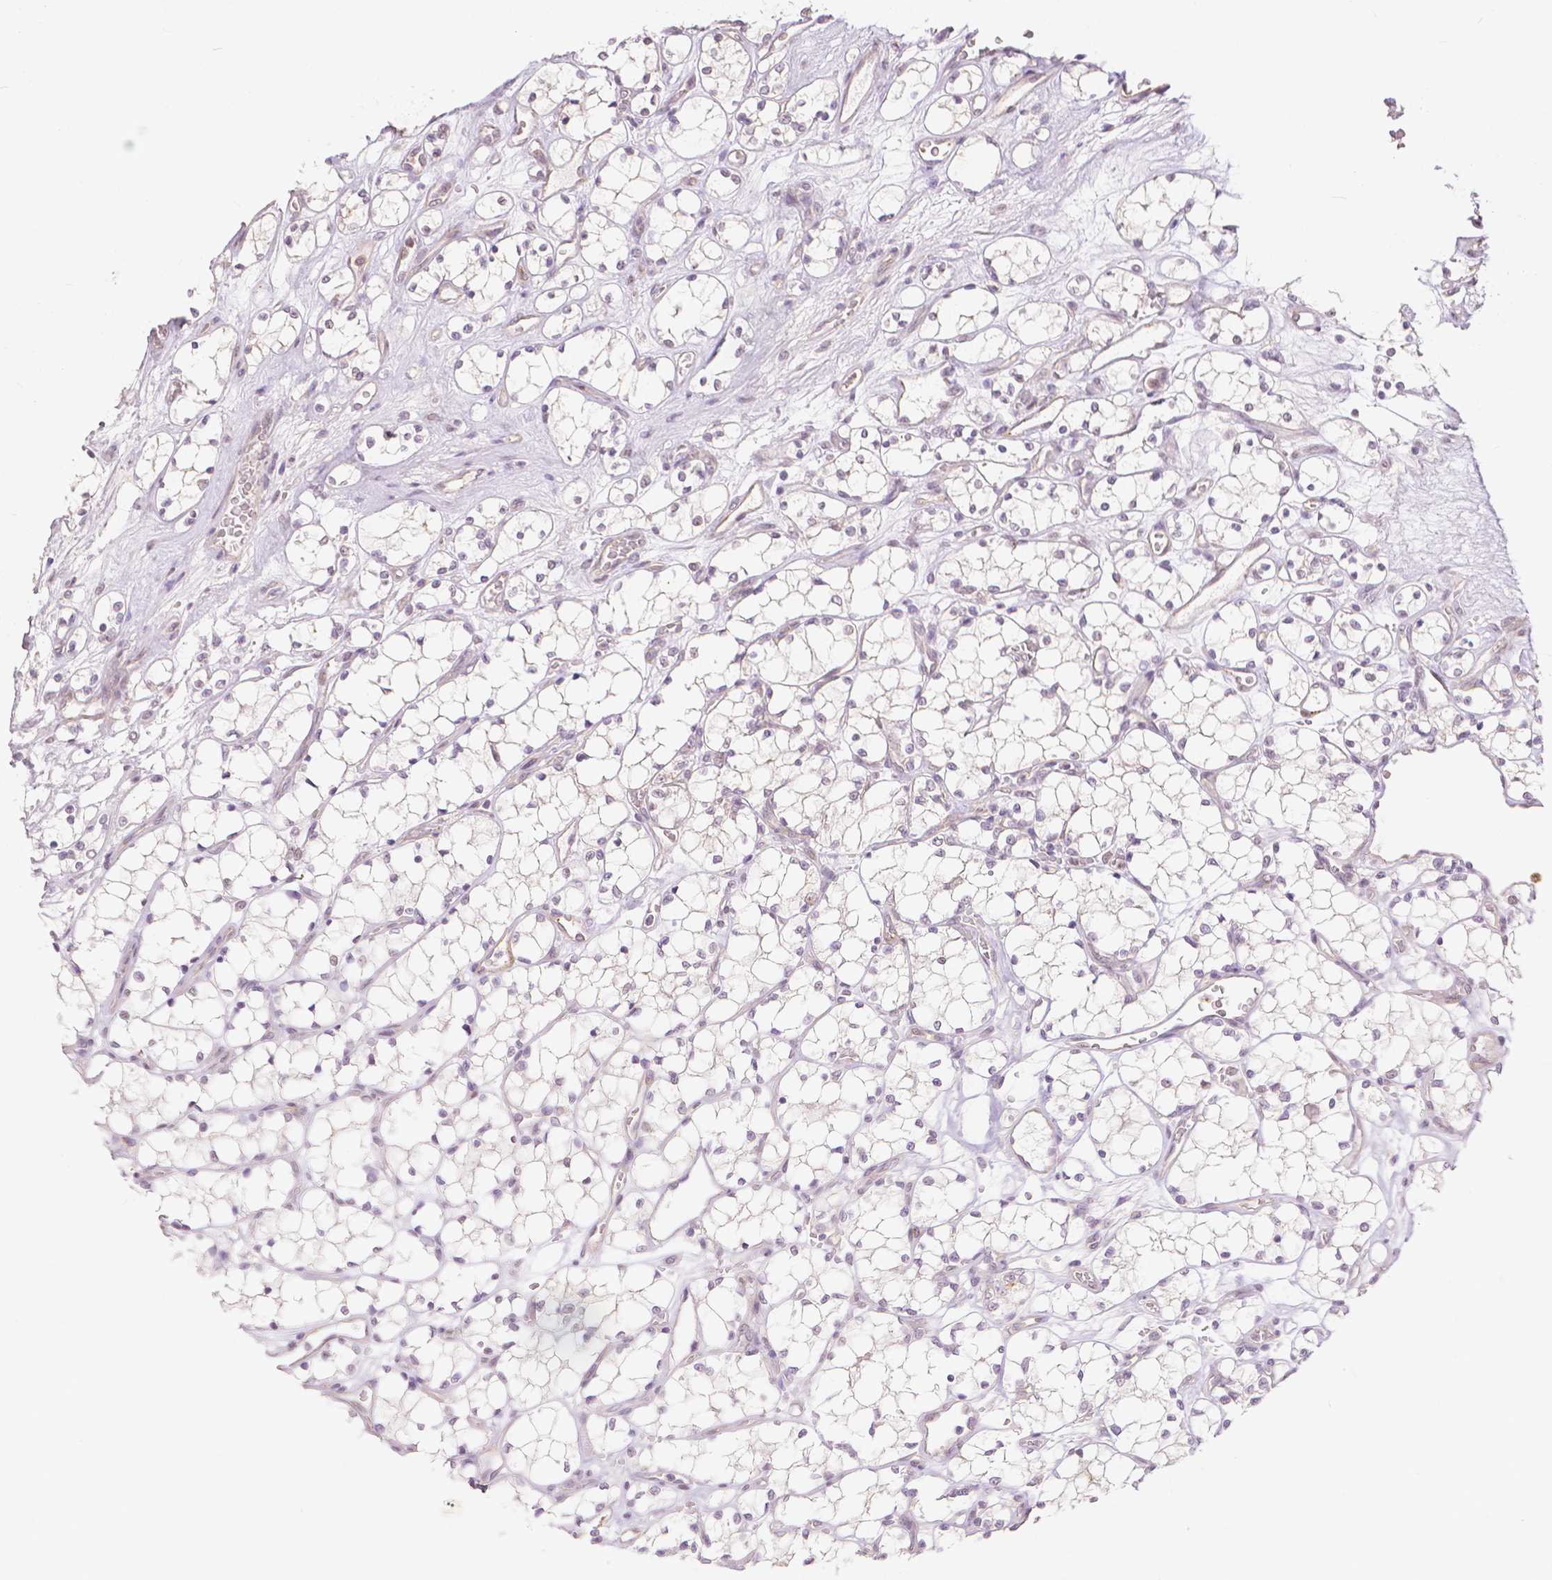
{"staining": {"intensity": "negative", "quantity": "none", "location": "none"}, "tissue": "renal cancer", "cell_type": "Tumor cells", "image_type": "cancer", "snomed": [{"axis": "morphology", "description": "Adenocarcinoma, NOS"}, {"axis": "topography", "description": "Kidney"}], "caption": "Immunohistochemistry micrograph of neoplastic tissue: human adenocarcinoma (renal) stained with DAB (3,3'-diaminobenzidine) exhibits no significant protein positivity in tumor cells.", "gene": "OCLN", "patient": {"sex": "female", "age": 69}}